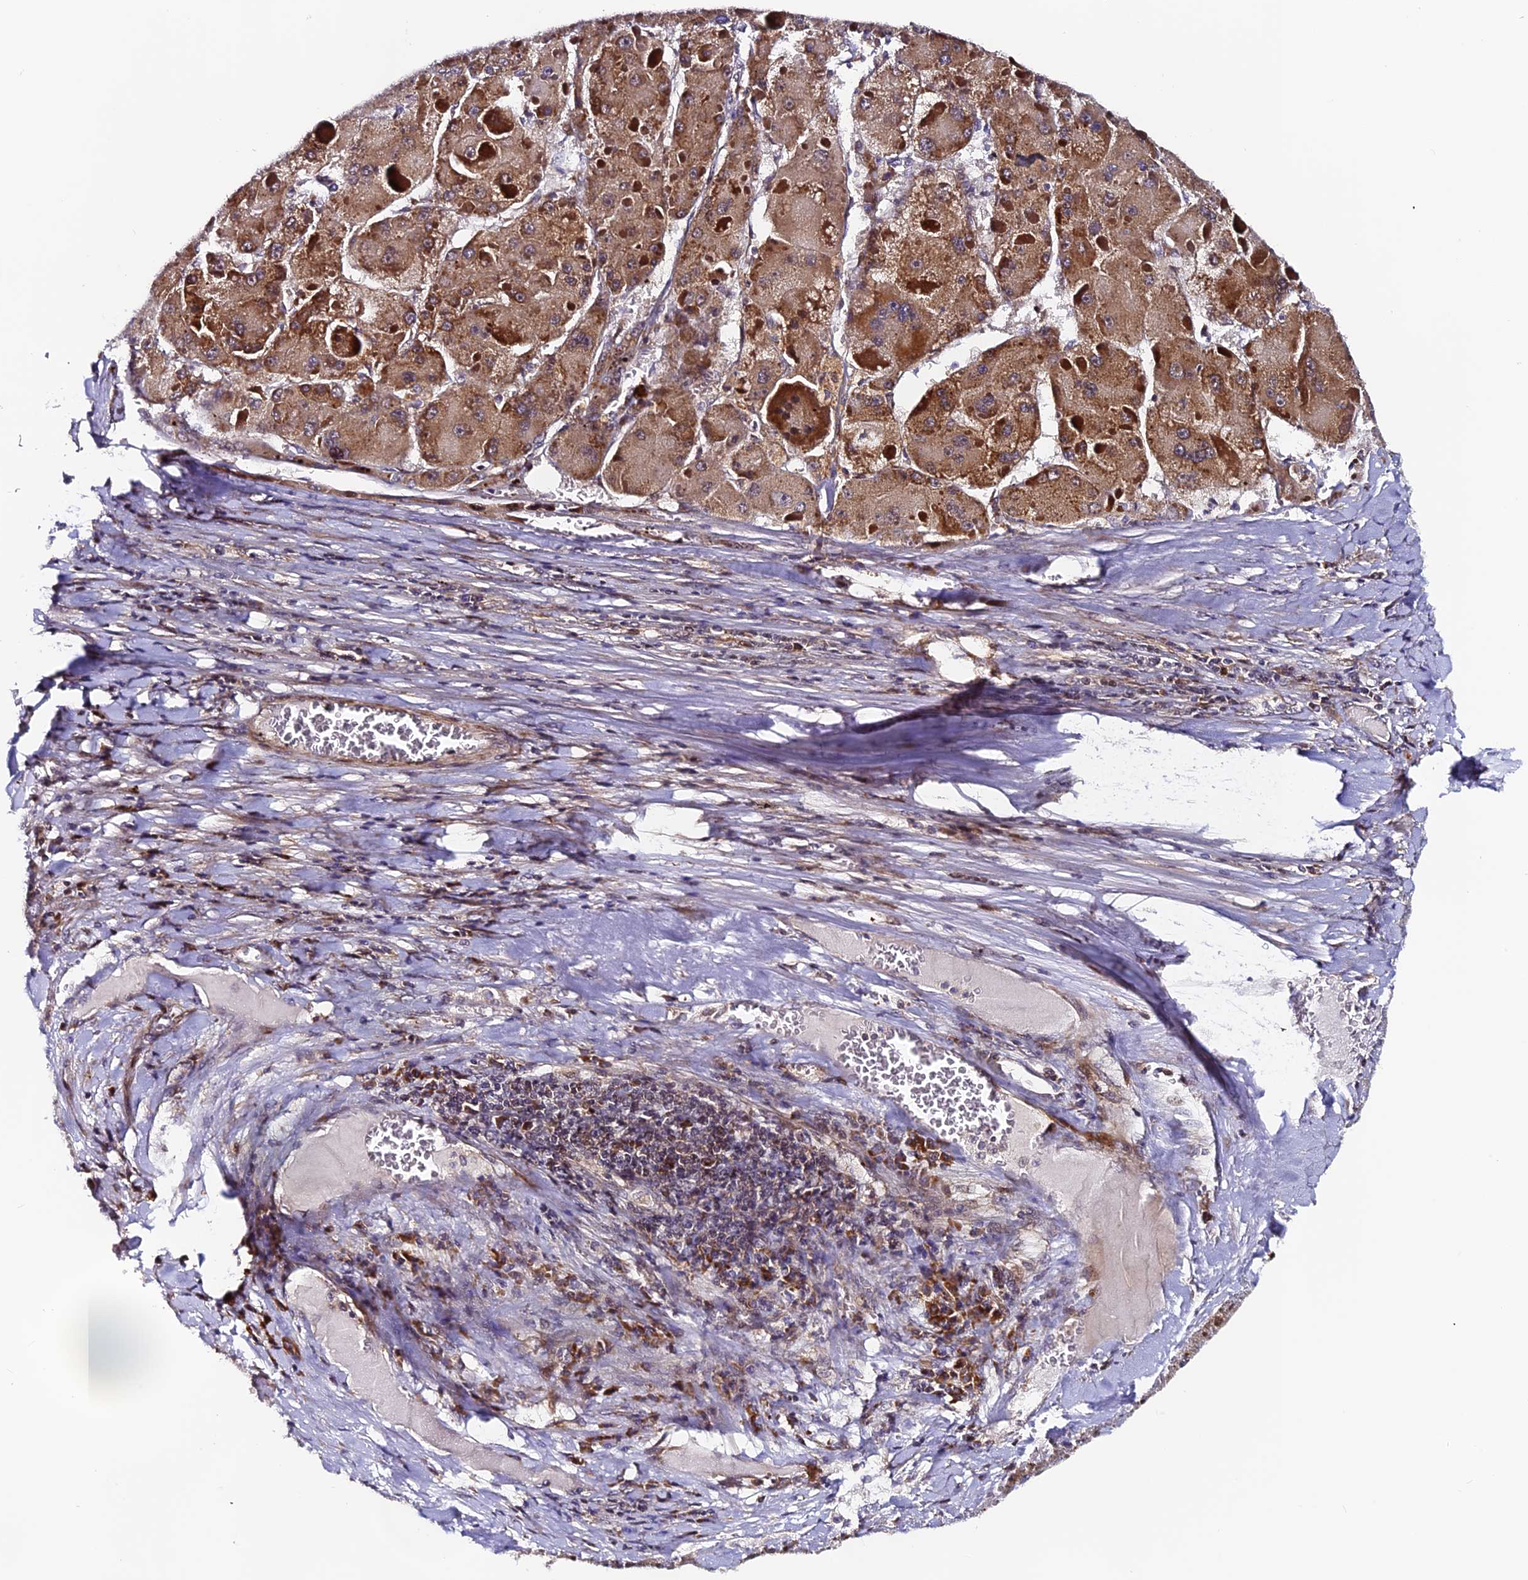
{"staining": {"intensity": "strong", "quantity": ">75%", "location": "cytoplasmic/membranous"}, "tissue": "liver cancer", "cell_type": "Tumor cells", "image_type": "cancer", "snomed": [{"axis": "morphology", "description": "Carcinoma, Hepatocellular, NOS"}, {"axis": "topography", "description": "Liver"}], "caption": "Strong cytoplasmic/membranous expression for a protein is identified in about >75% of tumor cells of liver cancer using immunohistochemistry.", "gene": "RAB28", "patient": {"sex": "female", "age": 73}}